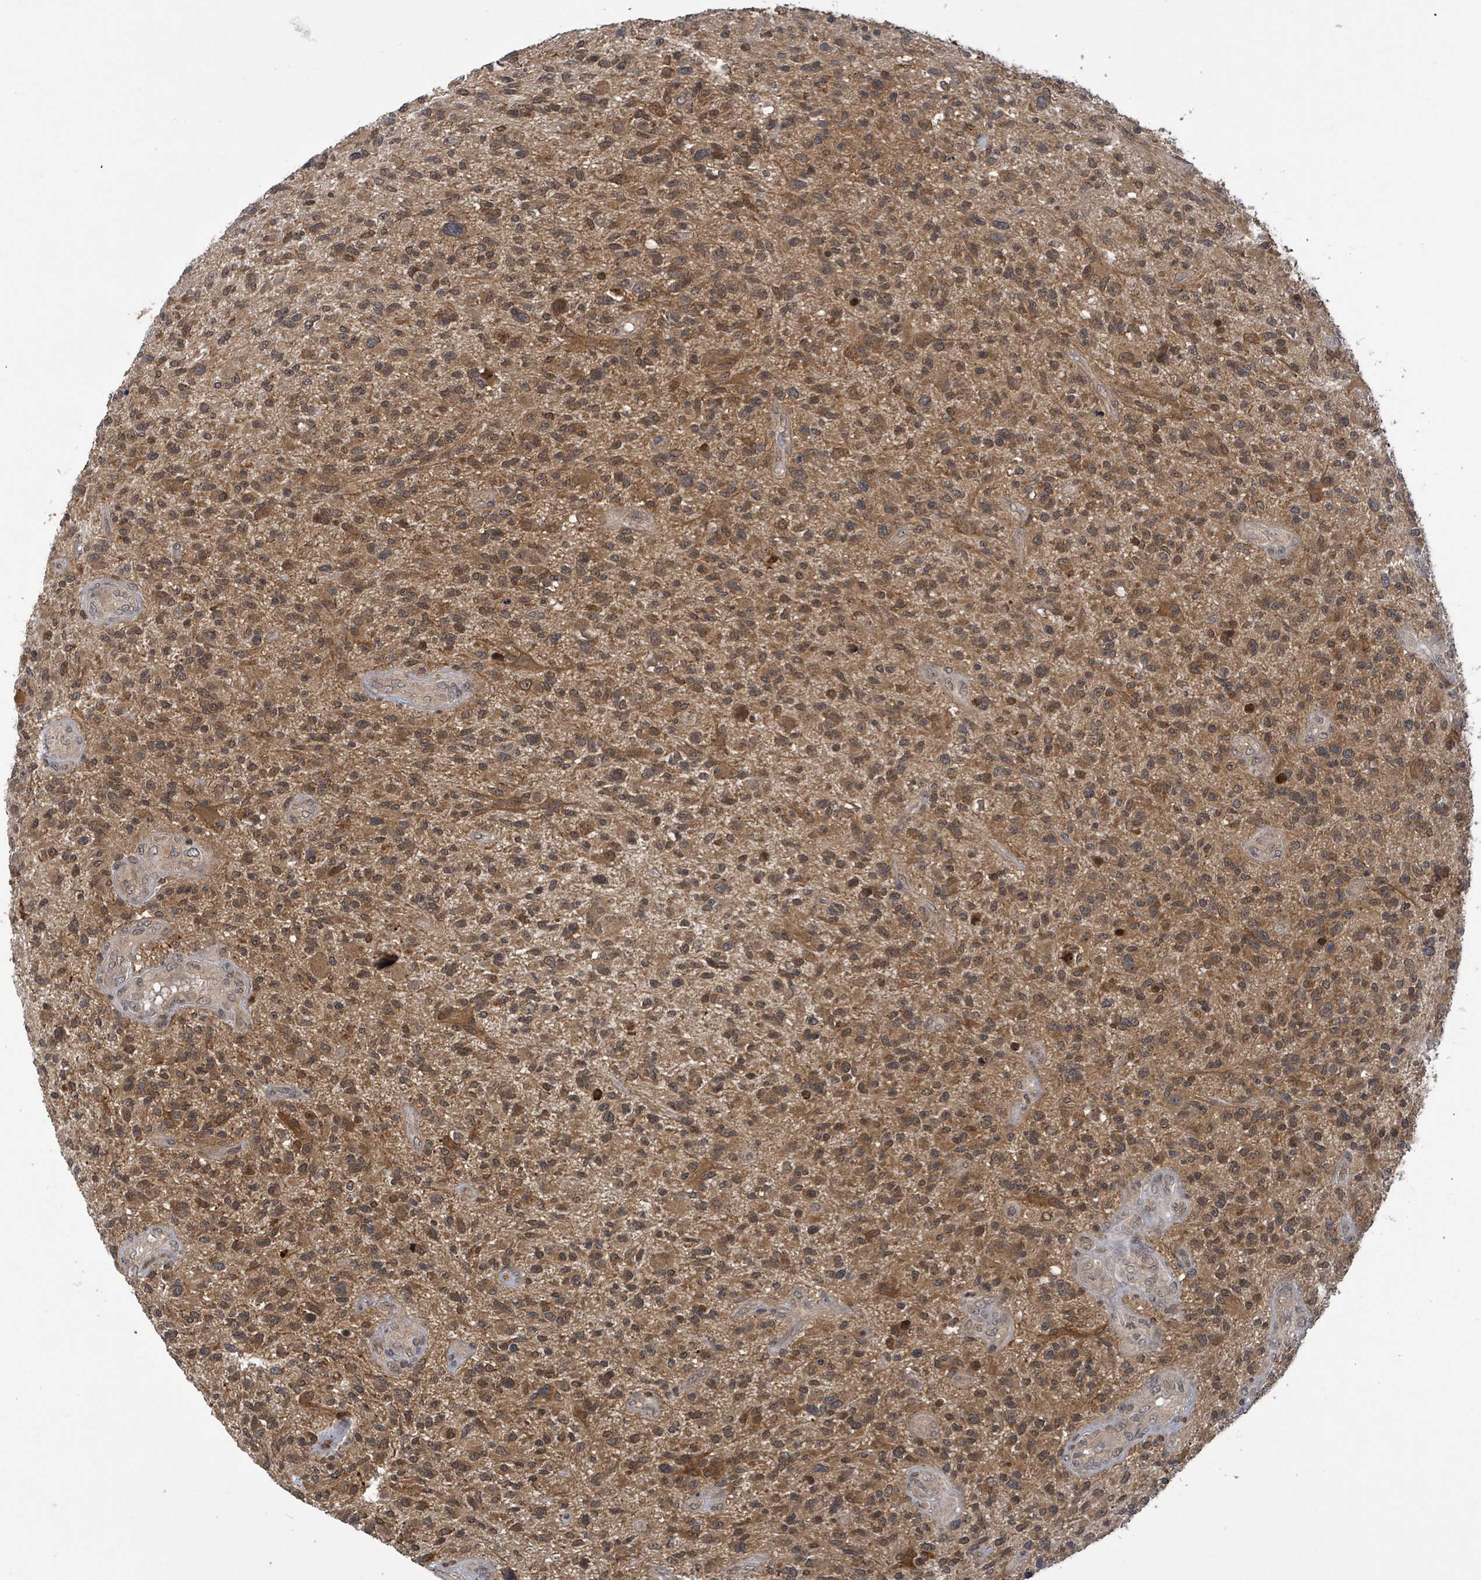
{"staining": {"intensity": "moderate", "quantity": ">75%", "location": "cytoplasmic/membranous,nuclear"}, "tissue": "glioma", "cell_type": "Tumor cells", "image_type": "cancer", "snomed": [{"axis": "morphology", "description": "Glioma, malignant, High grade"}, {"axis": "topography", "description": "Brain"}], "caption": "Protein staining displays moderate cytoplasmic/membranous and nuclear positivity in about >75% of tumor cells in glioma. (IHC, brightfield microscopy, high magnification).", "gene": "FBXO6", "patient": {"sex": "male", "age": 47}}